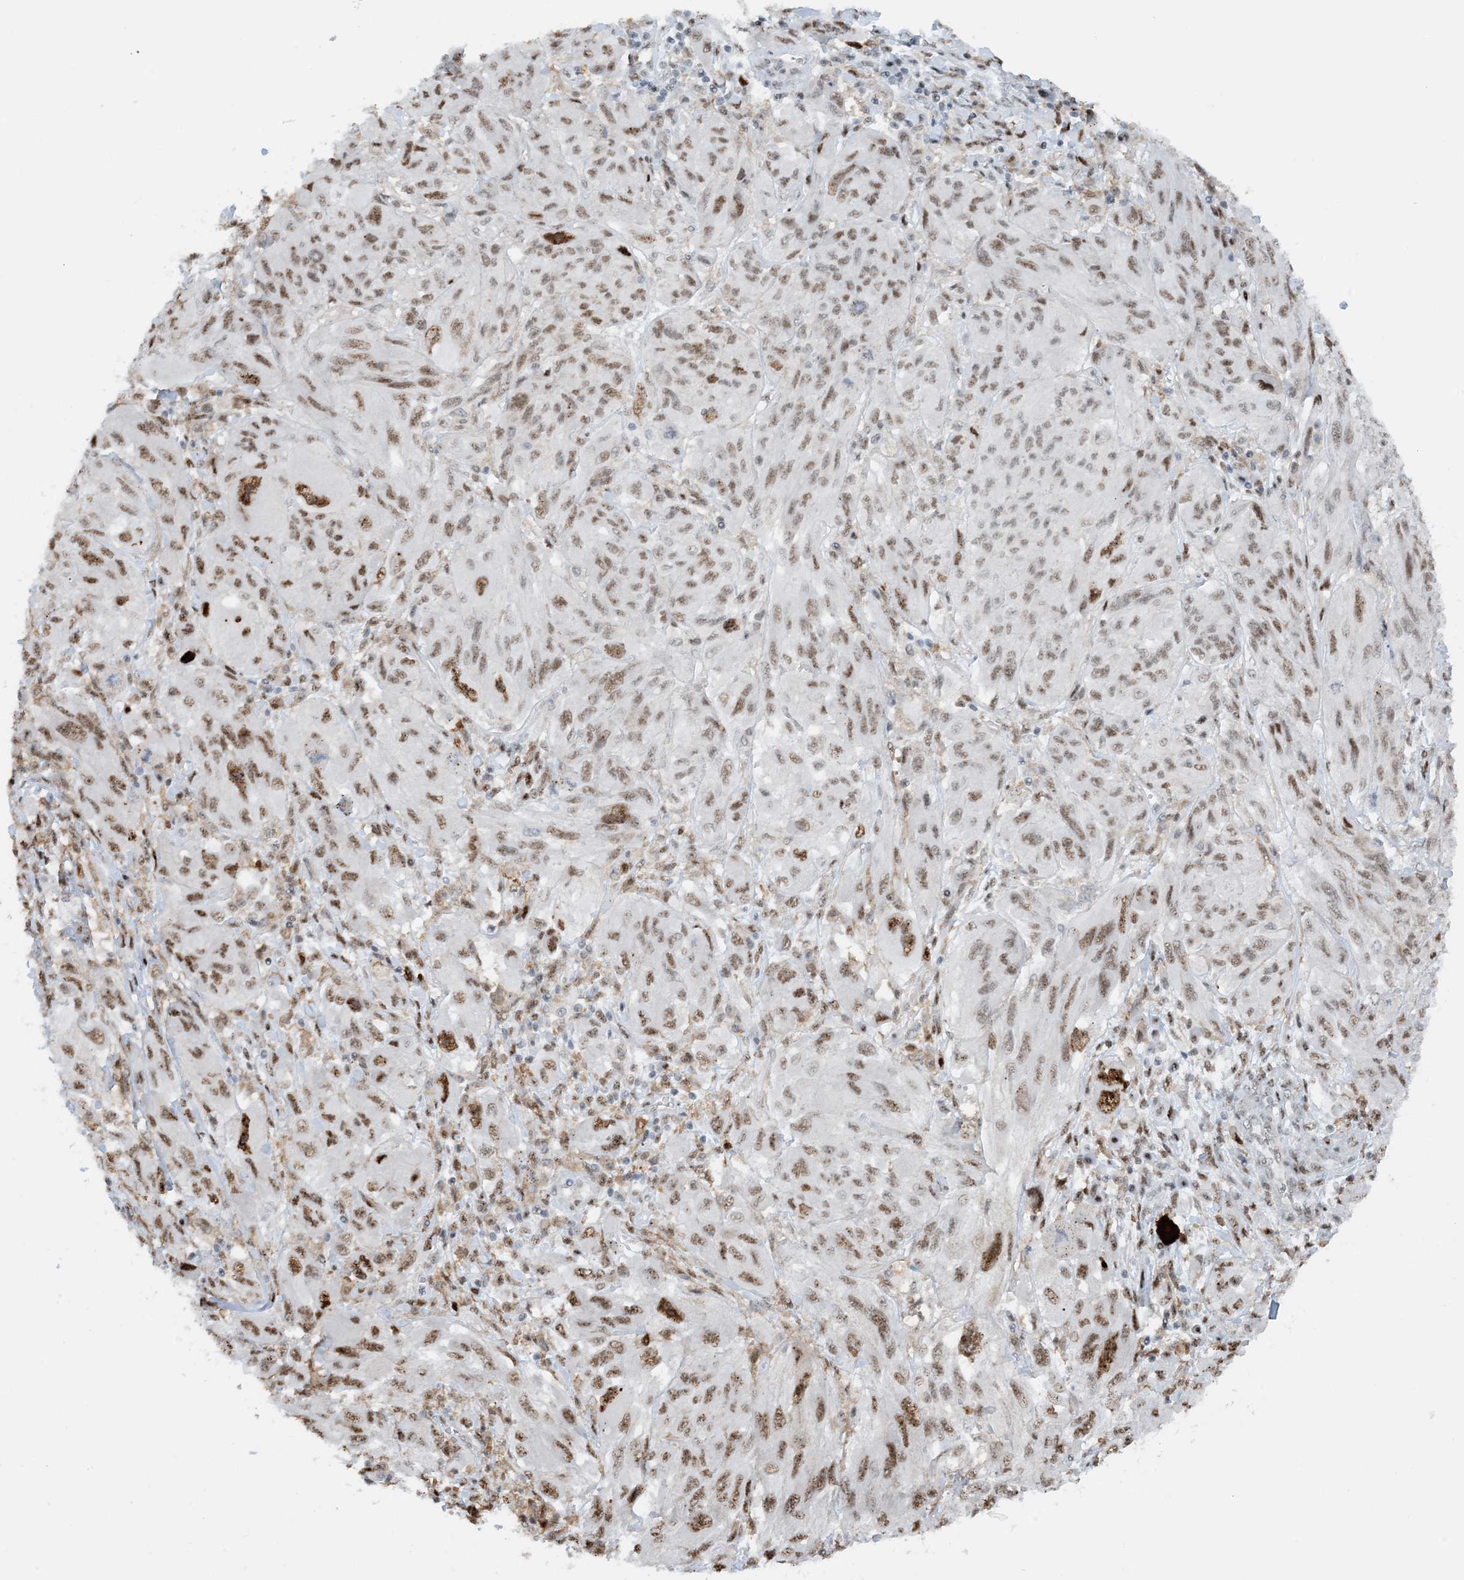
{"staining": {"intensity": "moderate", "quantity": ">75%", "location": "nuclear"}, "tissue": "melanoma", "cell_type": "Tumor cells", "image_type": "cancer", "snomed": [{"axis": "morphology", "description": "Malignant melanoma, NOS"}, {"axis": "topography", "description": "Skin"}], "caption": "There is medium levels of moderate nuclear positivity in tumor cells of melanoma, as demonstrated by immunohistochemical staining (brown color).", "gene": "HEMK1", "patient": {"sex": "female", "age": 91}}